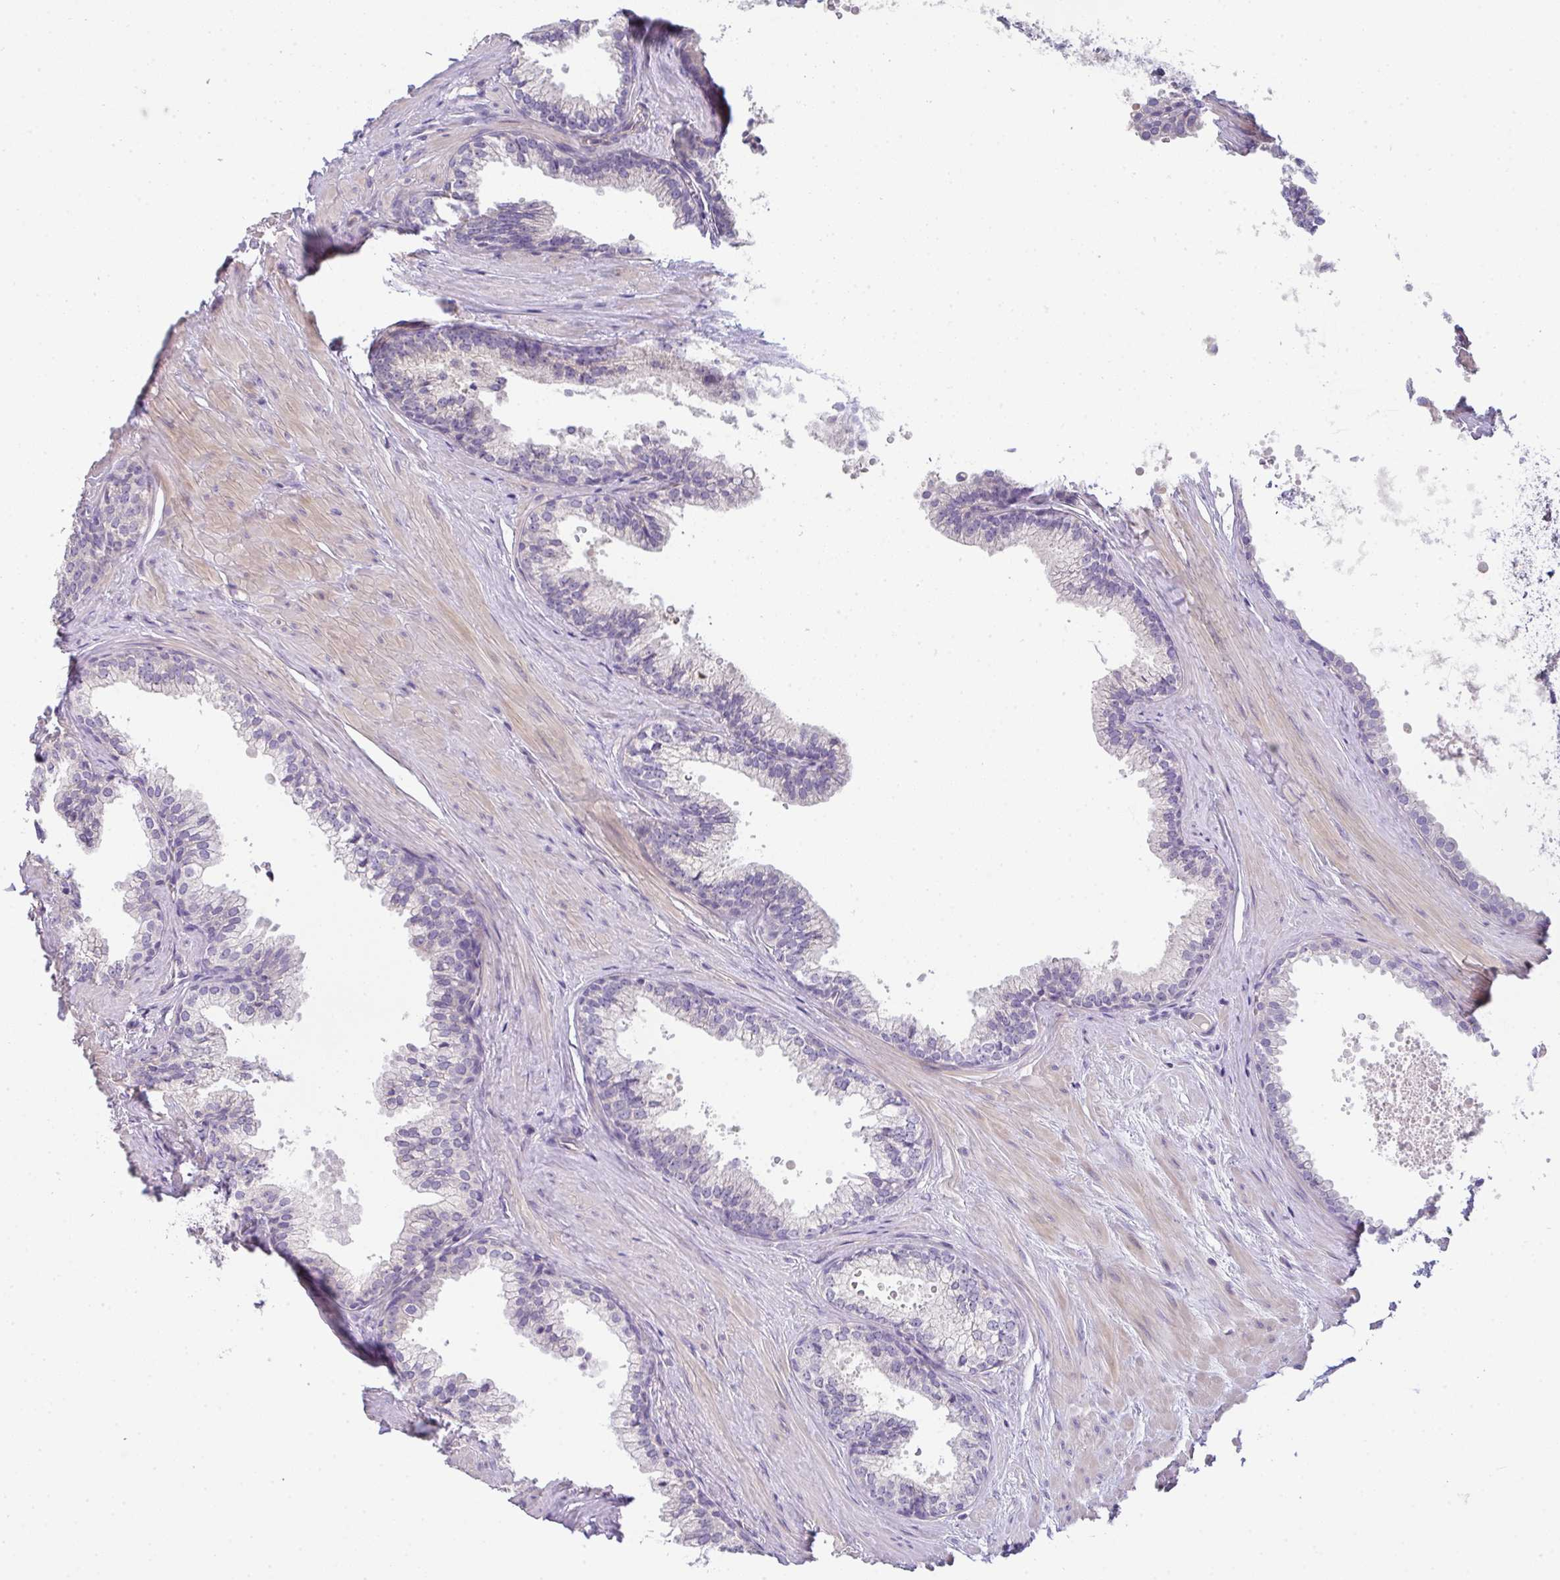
{"staining": {"intensity": "negative", "quantity": "none", "location": "none"}, "tissue": "prostate", "cell_type": "Glandular cells", "image_type": "normal", "snomed": [{"axis": "morphology", "description": "Normal tissue, NOS"}, {"axis": "topography", "description": "Prostate"}, {"axis": "topography", "description": "Peripheral nerve tissue"}], "caption": "Glandular cells show no significant positivity in benign prostate. (DAB (3,3'-diaminobenzidine) IHC with hematoxylin counter stain).", "gene": "FILIP1", "patient": {"sex": "male", "age": 55}}